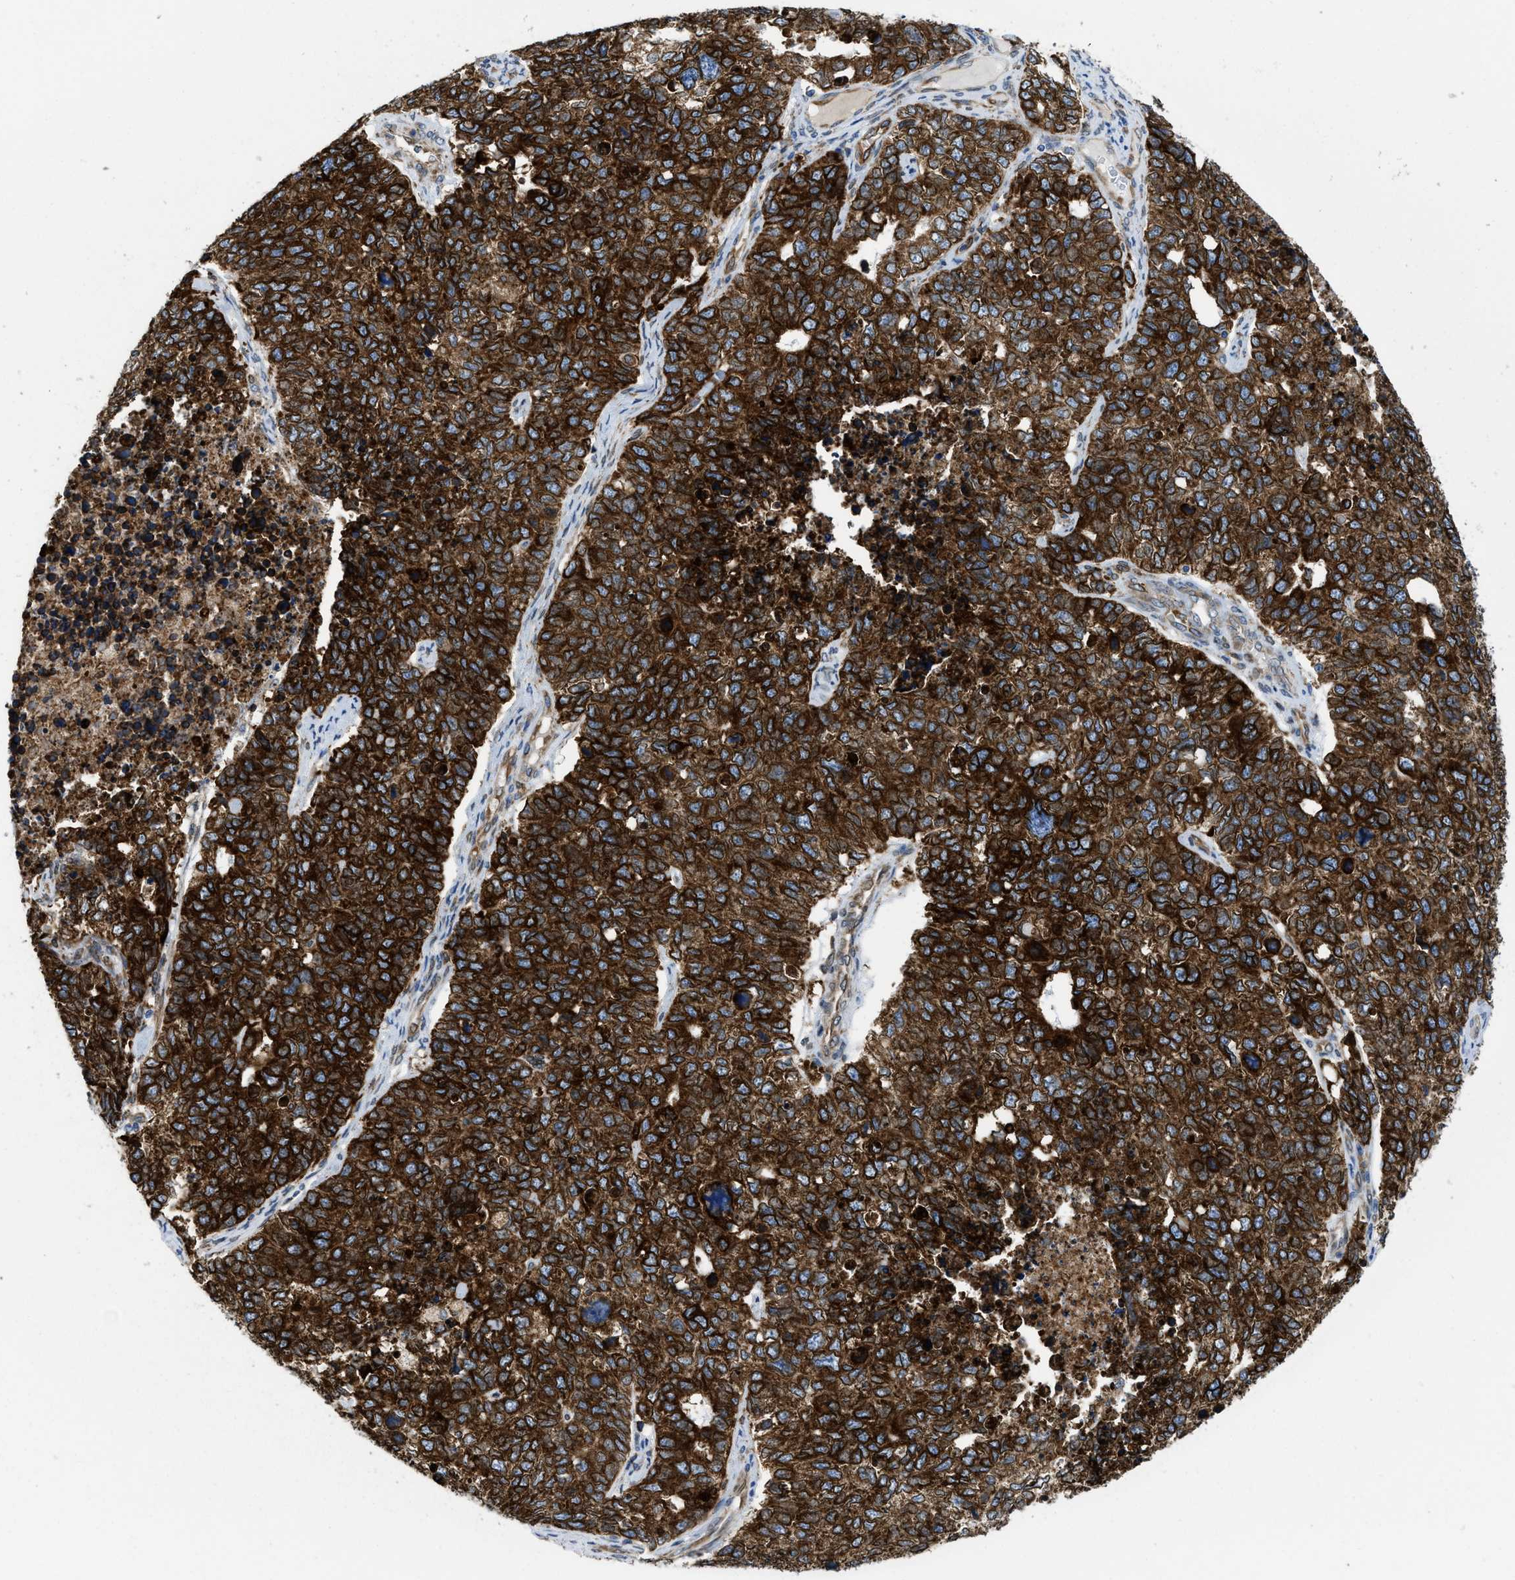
{"staining": {"intensity": "strong", "quantity": ">75%", "location": "cytoplasmic/membranous"}, "tissue": "cervical cancer", "cell_type": "Tumor cells", "image_type": "cancer", "snomed": [{"axis": "morphology", "description": "Squamous cell carcinoma, NOS"}, {"axis": "topography", "description": "Cervix"}], "caption": "Cervical squamous cell carcinoma stained with DAB immunohistochemistry displays high levels of strong cytoplasmic/membranous positivity in approximately >75% of tumor cells.", "gene": "ERLIN2", "patient": {"sex": "female", "age": 63}}